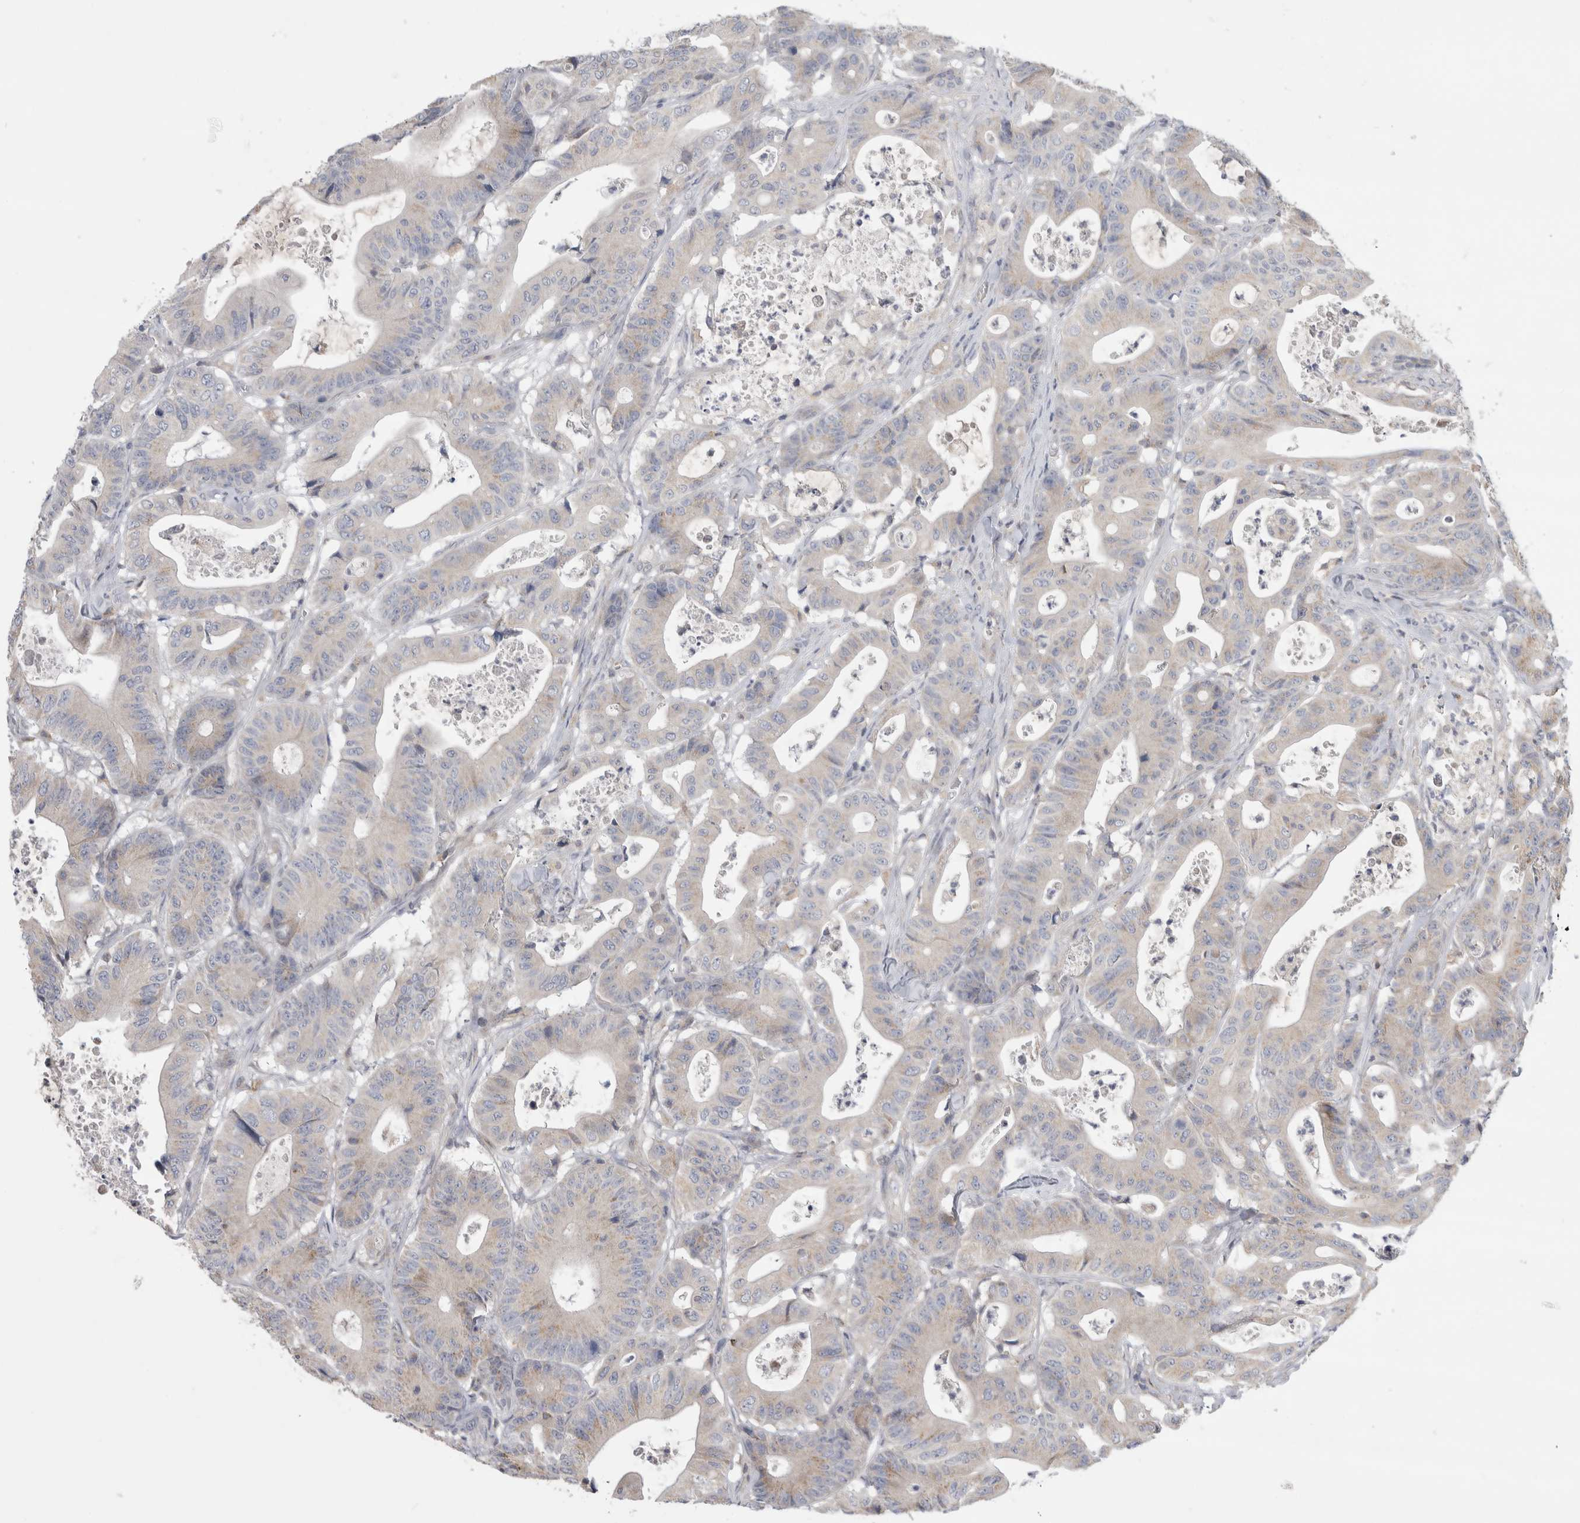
{"staining": {"intensity": "weak", "quantity": "<25%", "location": "cytoplasmic/membranous"}, "tissue": "colorectal cancer", "cell_type": "Tumor cells", "image_type": "cancer", "snomed": [{"axis": "morphology", "description": "Adenocarcinoma, NOS"}, {"axis": "topography", "description": "Colon"}], "caption": "Protein analysis of colorectal cancer (adenocarcinoma) demonstrates no significant positivity in tumor cells.", "gene": "SRD5A3", "patient": {"sex": "female", "age": 84}}